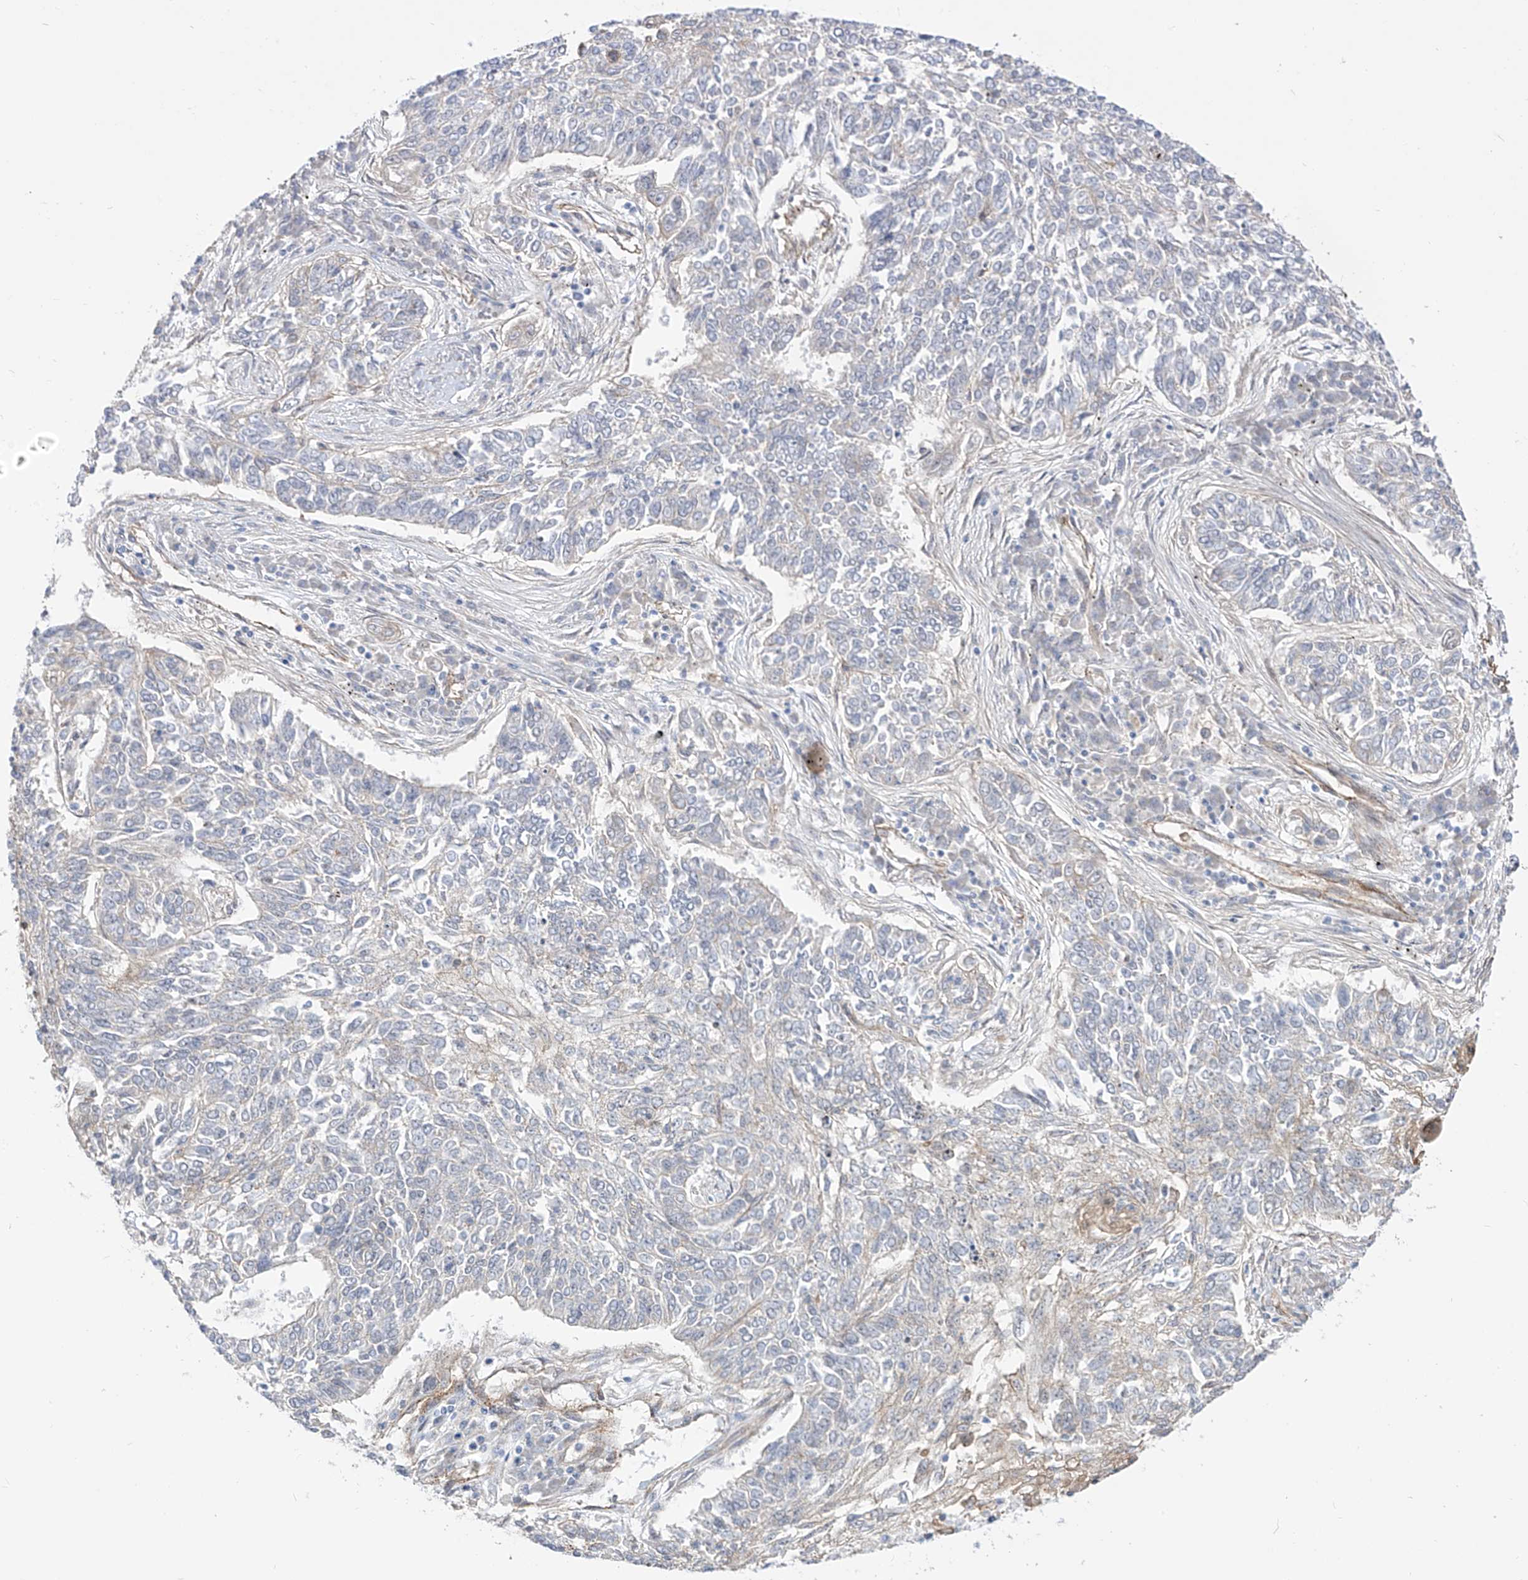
{"staining": {"intensity": "negative", "quantity": "none", "location": "none"}, "tissue": "lung cancer", "cell_type": "Tumor cells", "image_type": "cancer", "snomed": [{"axis": "morphology", "description": "Normal tissue, NOS"}, {"axis": "morphology", "description": "Squamous cell carcinoma, NOS"}, {"axis": "topography", "description": "Cartilage tissue"}, {"axis": "topography", "description": "Bronchus"}, {"axis": "topography", "description": "Lung"}], "caption": "The micrograph exhibits no significant positivity in tumor cells of lung cancer. (Immunohistochemistry, brightfield microscopy, high magnification).", "gene": "ZNF180", "patient": {"sex": "female", "age": 49}}